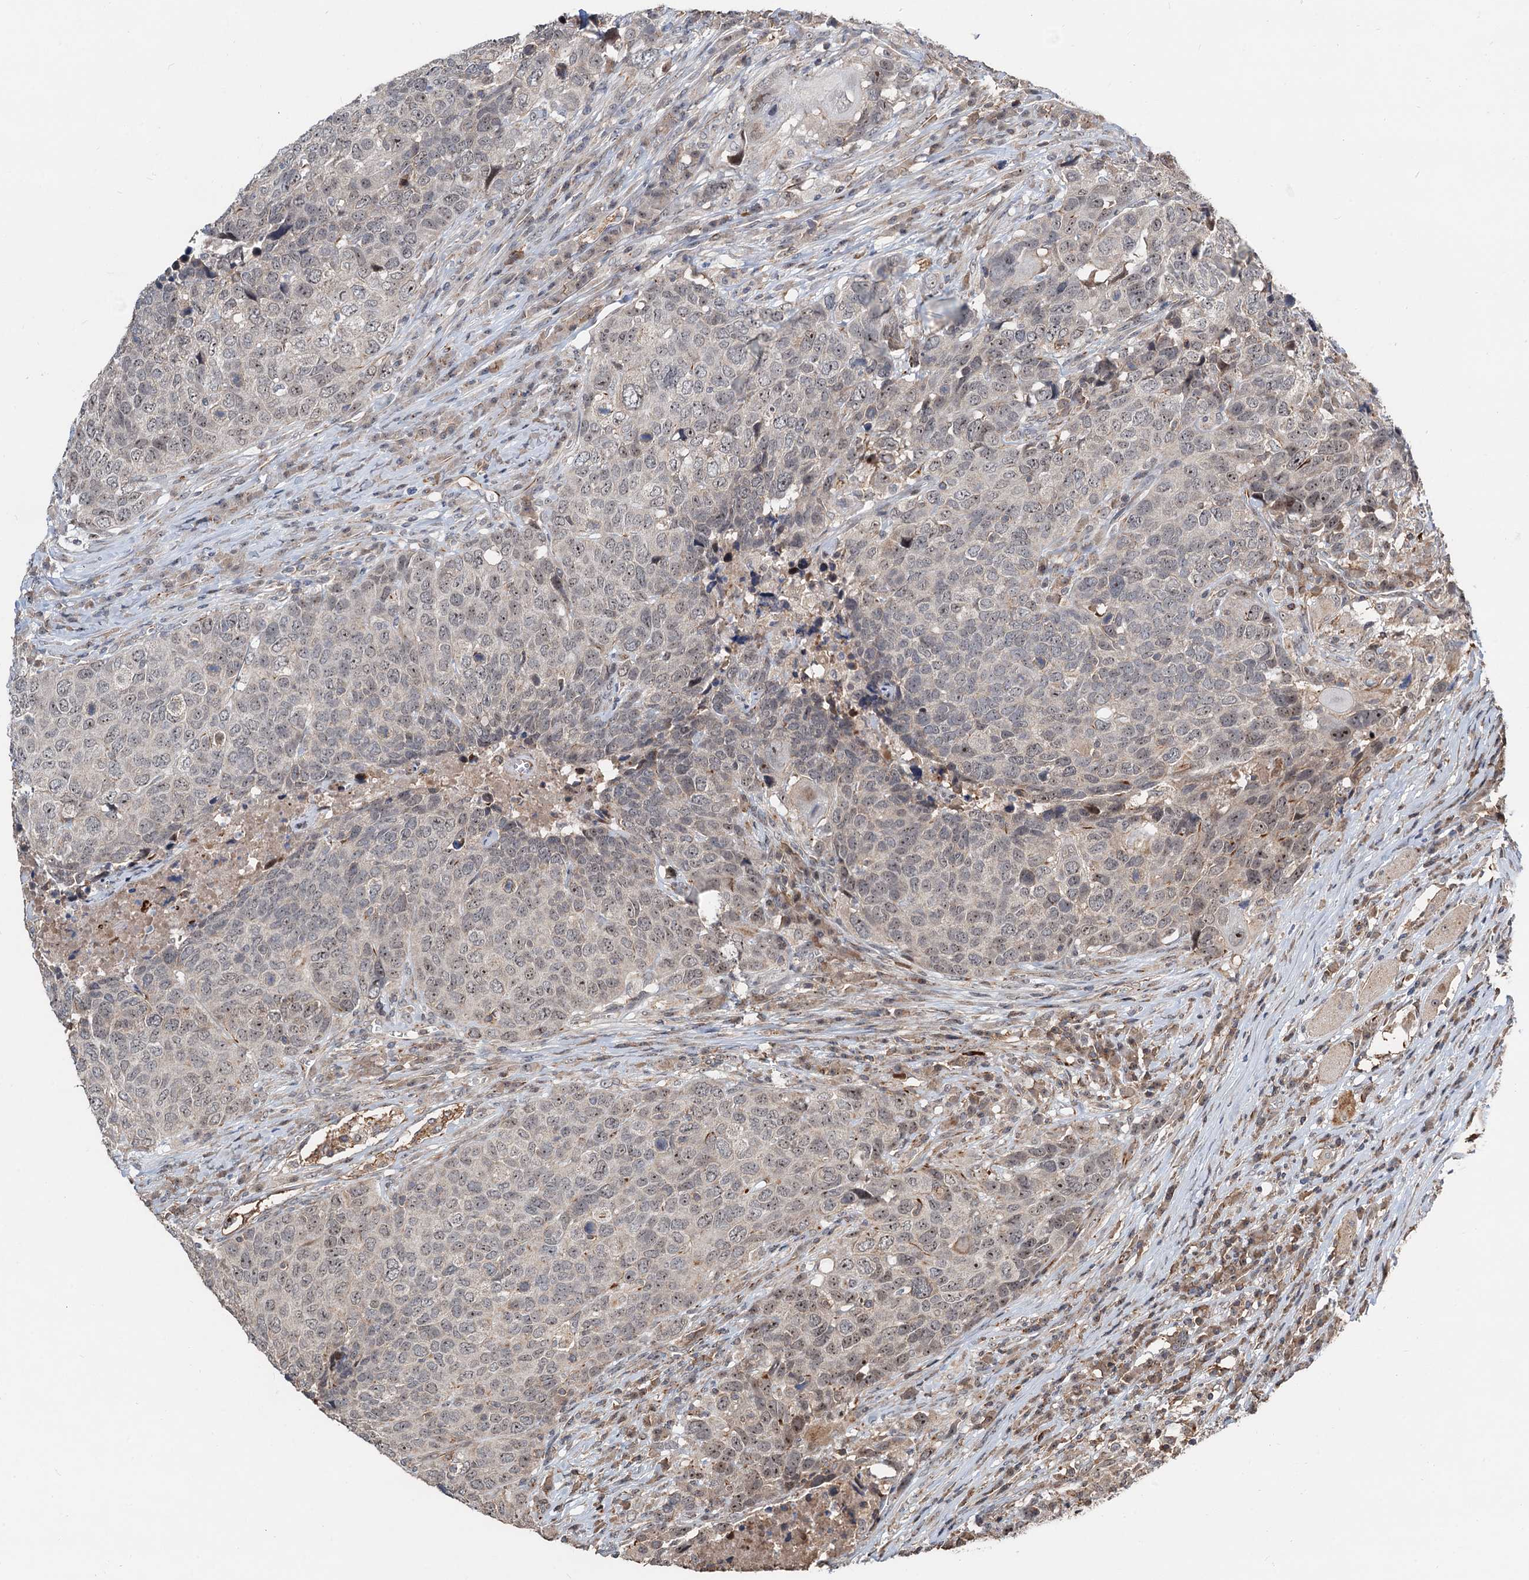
{"staining": {"intensity": "weak", "quantity": "25%-75%", "location": "nuclear"}, "tissue": "head and neck cancer", "cell_type": "Tumor cells", "image_type": "cancer", "snomed": [{"axis": "morphology", "description": "Squamous cell carcinoma, NOS"}, {"axis": "topography", "description": "Head-Neck"}], "caption": "Protein staining of head and neck cancer tissue displays weak nuclear staining in approximately 25%-75% of tumor cells. Nuclei are stained in blue.", "gene": "TMA16", "patient": {"sex": "male", "age": 66}}